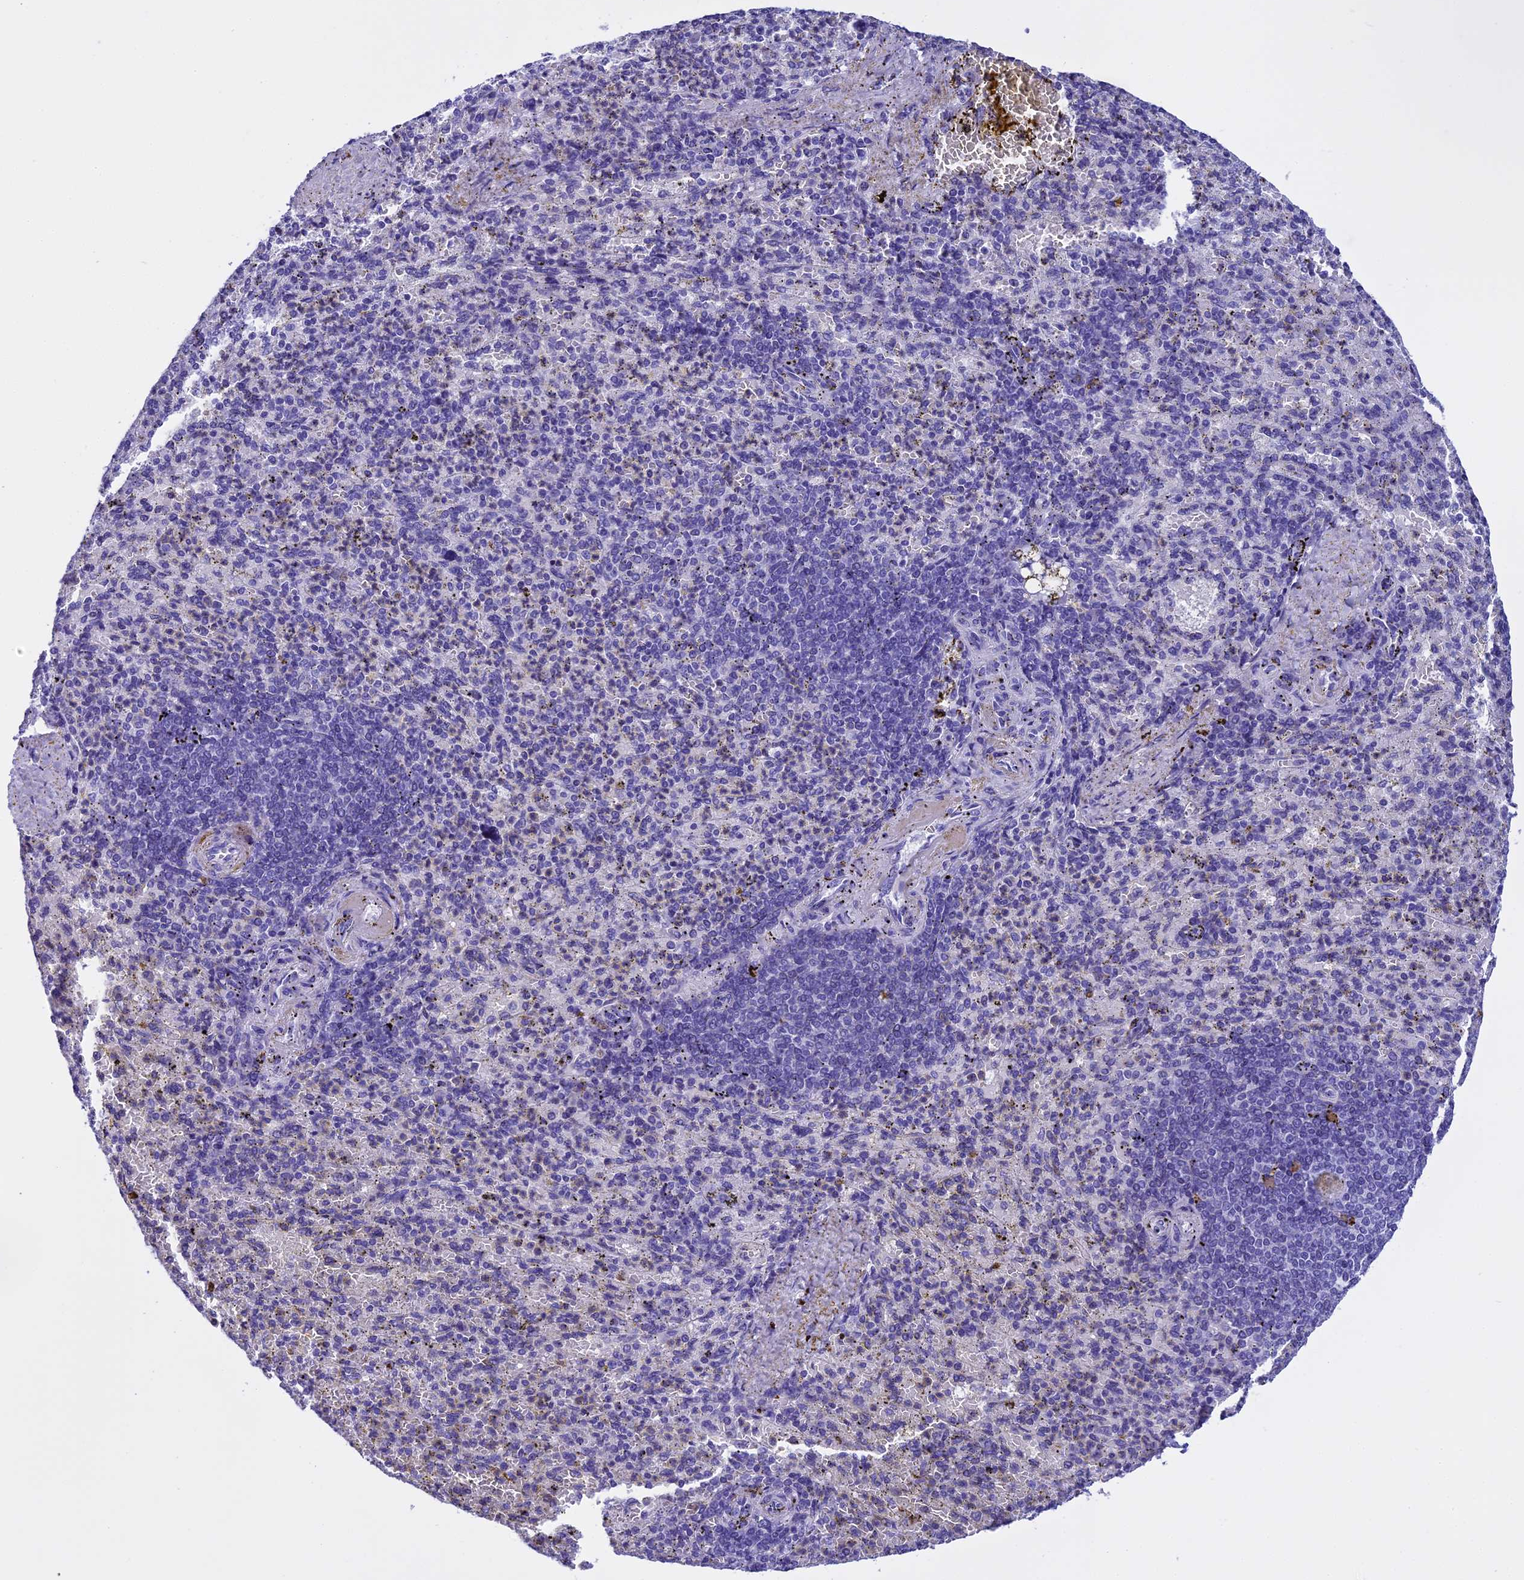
{"staining": {"intensity": "negative", "quantity": "none", "location": "none"}, "tissue": "spleen", "cell_type": "Cells in red pulp", "image_type": "normal", "snomed": [{"axis": "morphology", "description": "Normal tissue, NOS"}, {"axis": "topography", "description": "Spleen"}], "caption": "The micrograph demonstrates no staining of cells in red pulp in unremarkable spleen.", "gene": "KCTD14", "patient": {"sex": "female", "age": 74}}